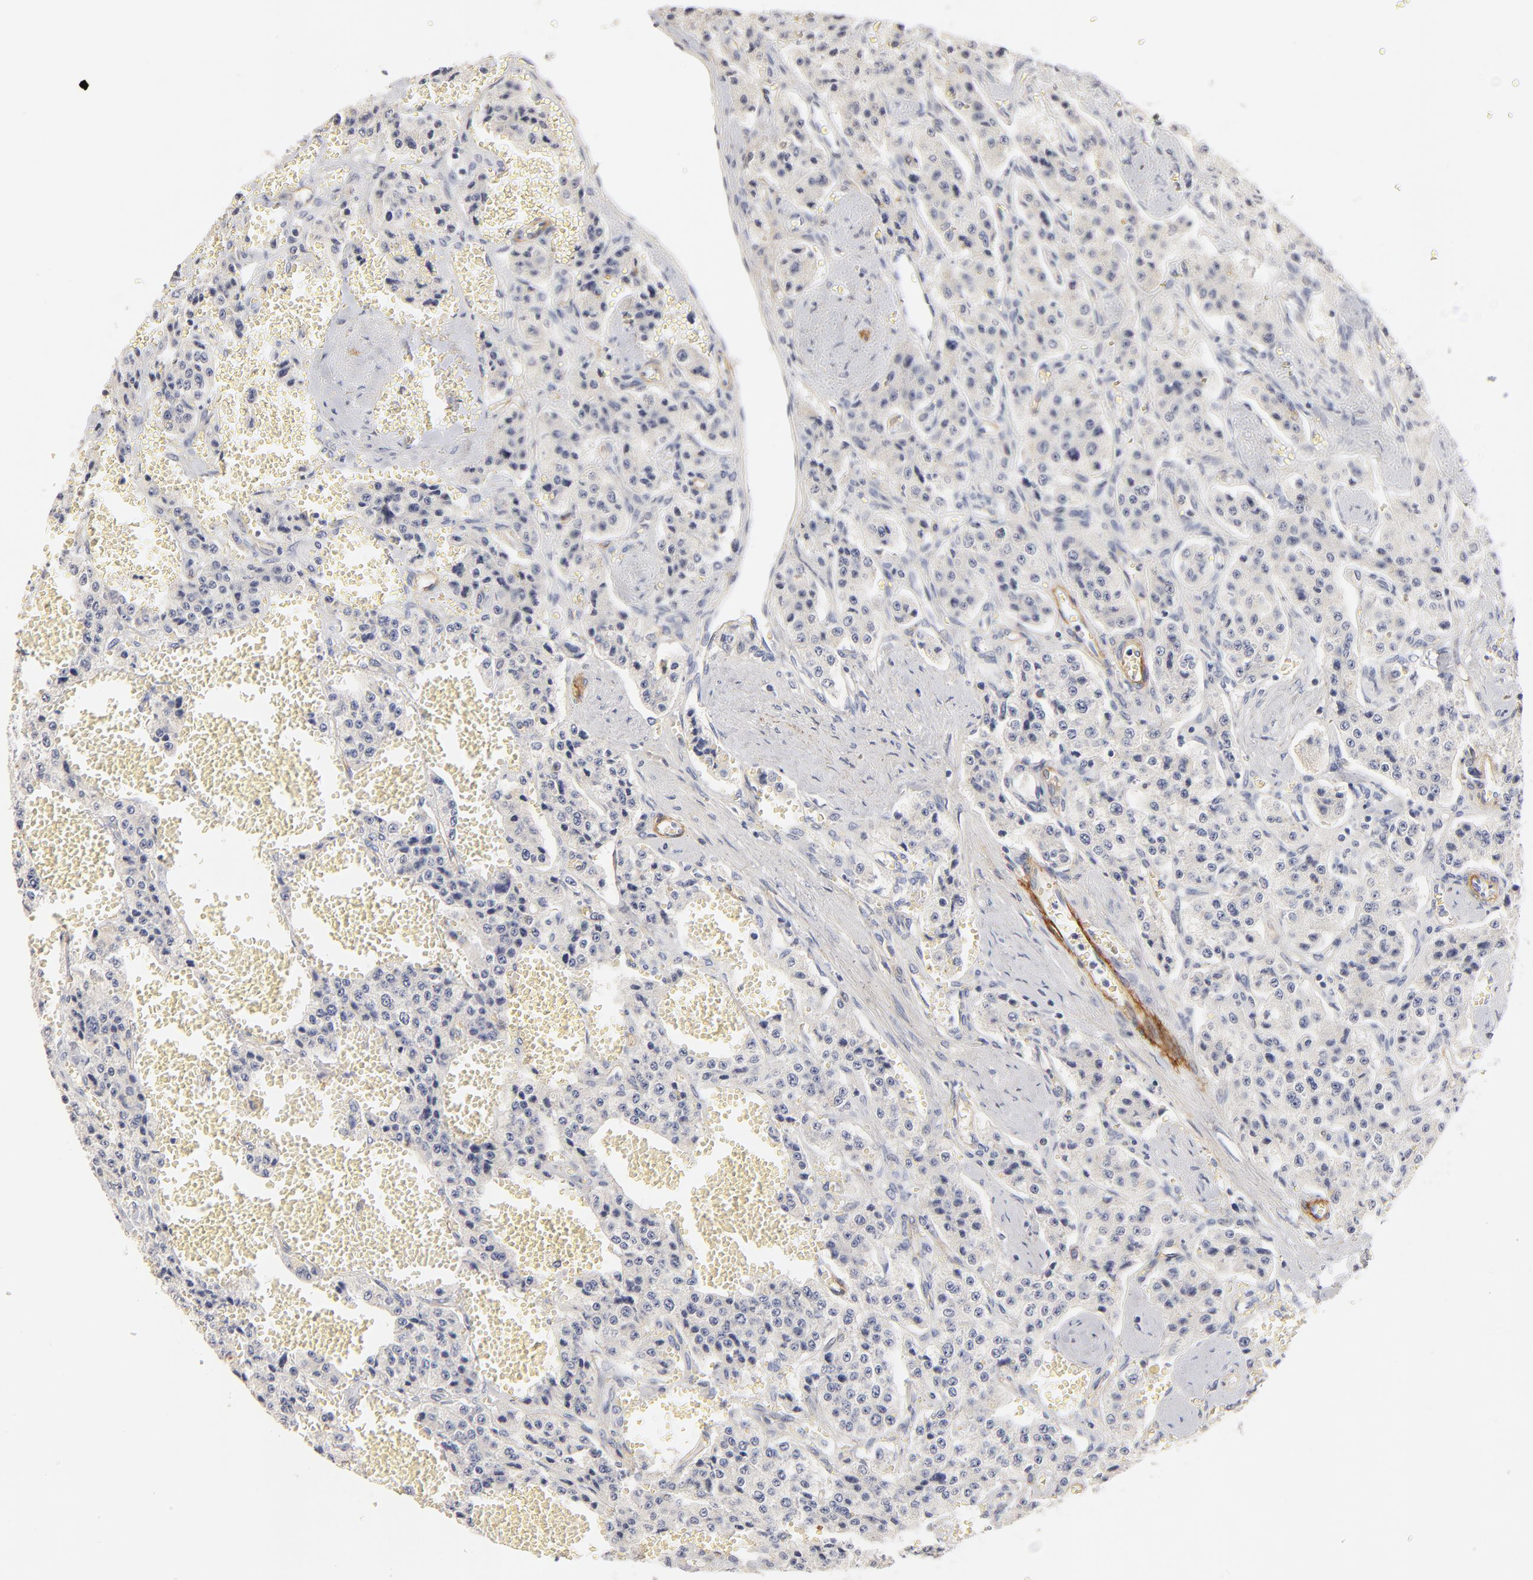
{"staining": {"intensity": "negative", "quantity": "none", "location": "none"}, "tissue": "carcinoid", "cell_type": "Tumor cells", "image_type": "cancer", "snomed": [{"axis": "morphology", "description": "Carcinoid, malignant, NOS"}, {"axis": "topography", "description": "Small intestine"}], "caption": "A histopathology image of malignant carcinoid stained for a protein demonstrates no brown staining in tumor cells. The staining is performed using DAB brown chromogen with nuclei counter-stained in using hematoxylin.", "gene": "ITGA8", "patient": {"sex": "male", "age": 63}}